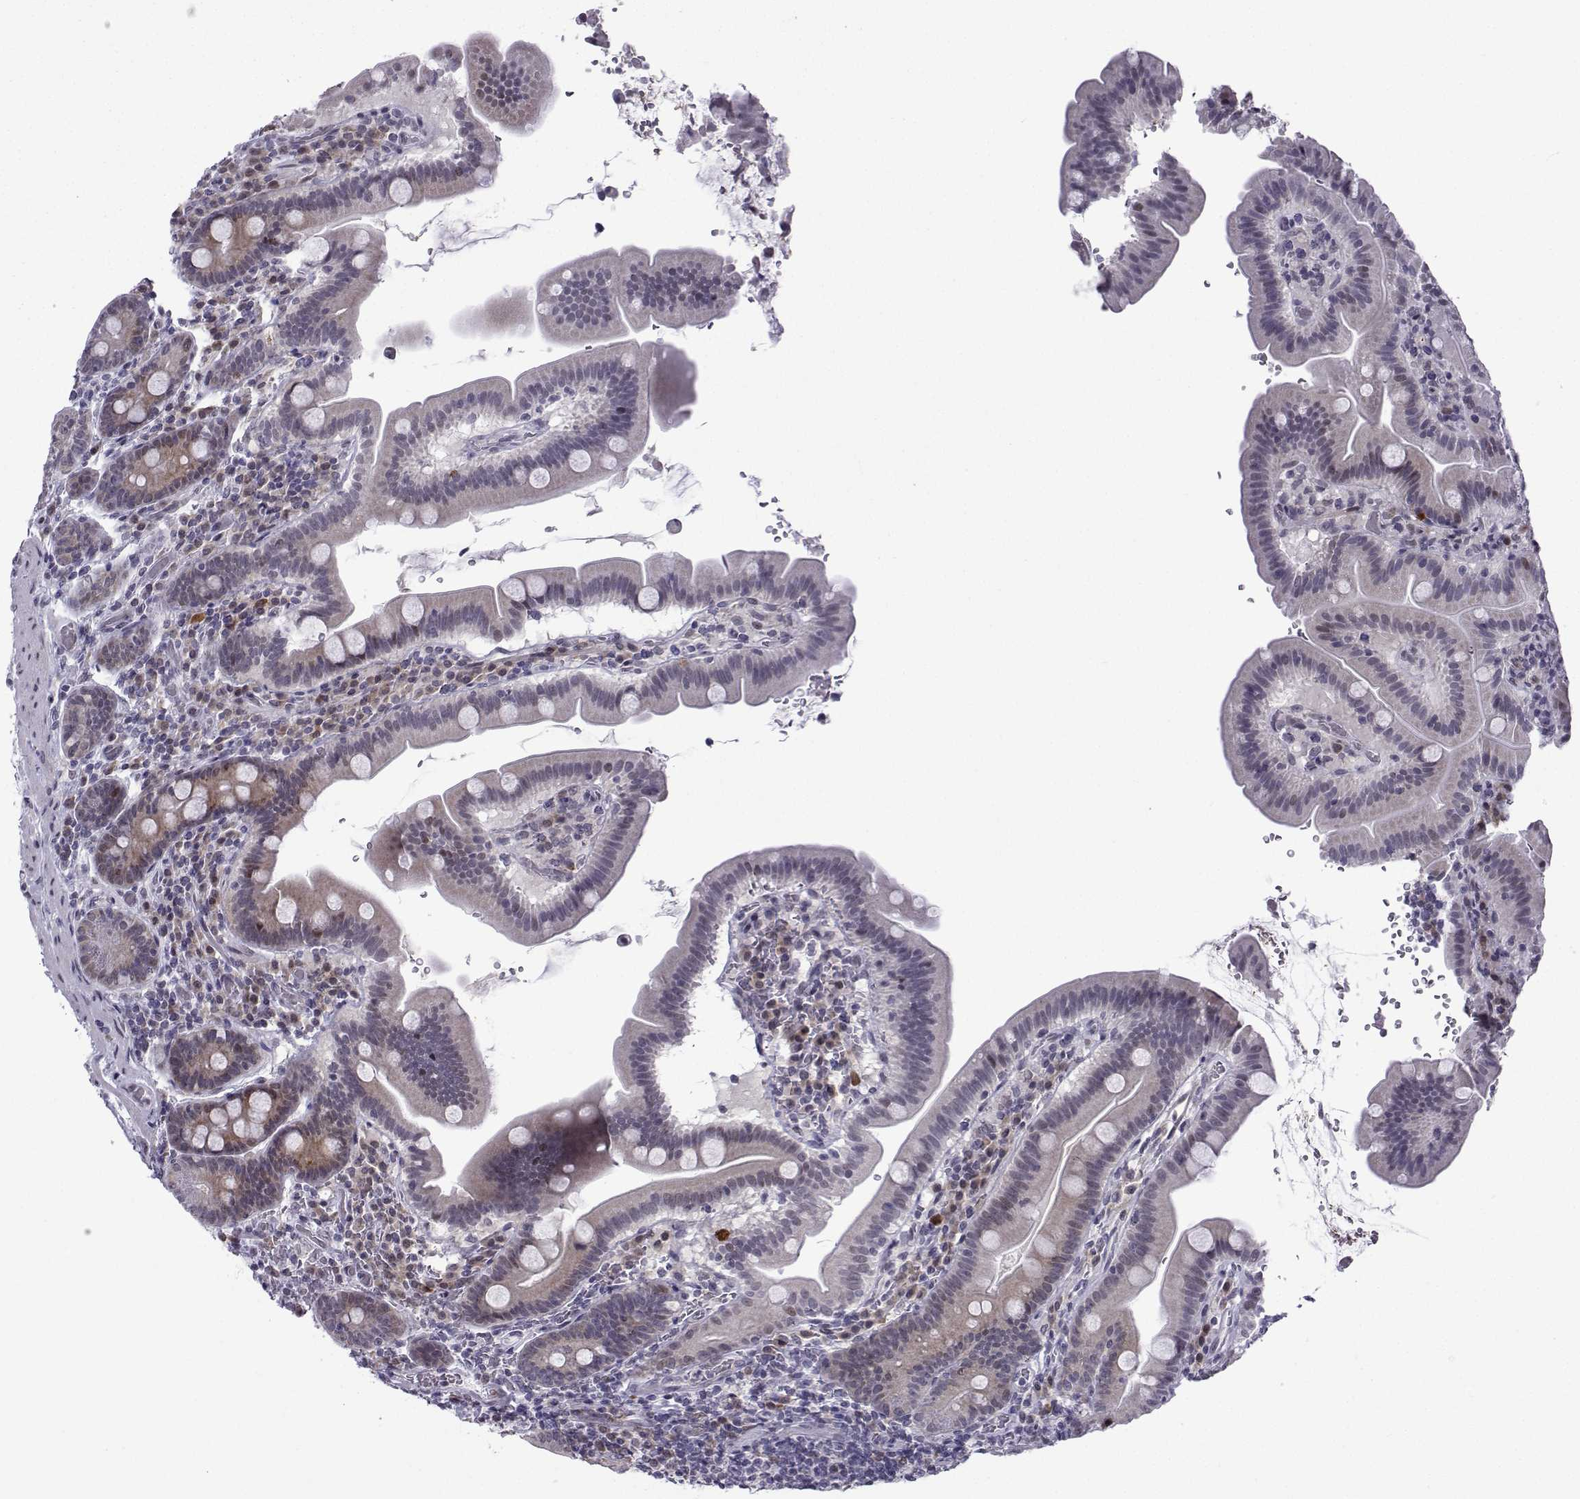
{"staining": {"intensity": "weak", "quantity": "<25%", "location": "nuclear"}, "tissue": "small intestine", "cell_type": "Glandular cells", "image_type": "normal", "snomed": [{"axis": "morphology", "description": "Normal tissue, NOS"}, {"axis": "topography", "description": "Small intestine"}], "caption": "Histopathology image shows no protein expression in glandular cells of unremarkable small intestine. (DAB IHC with hematoxylin counter stain).", "gene": "FGF3", "patient": {"sex": "male", "age": 26}}